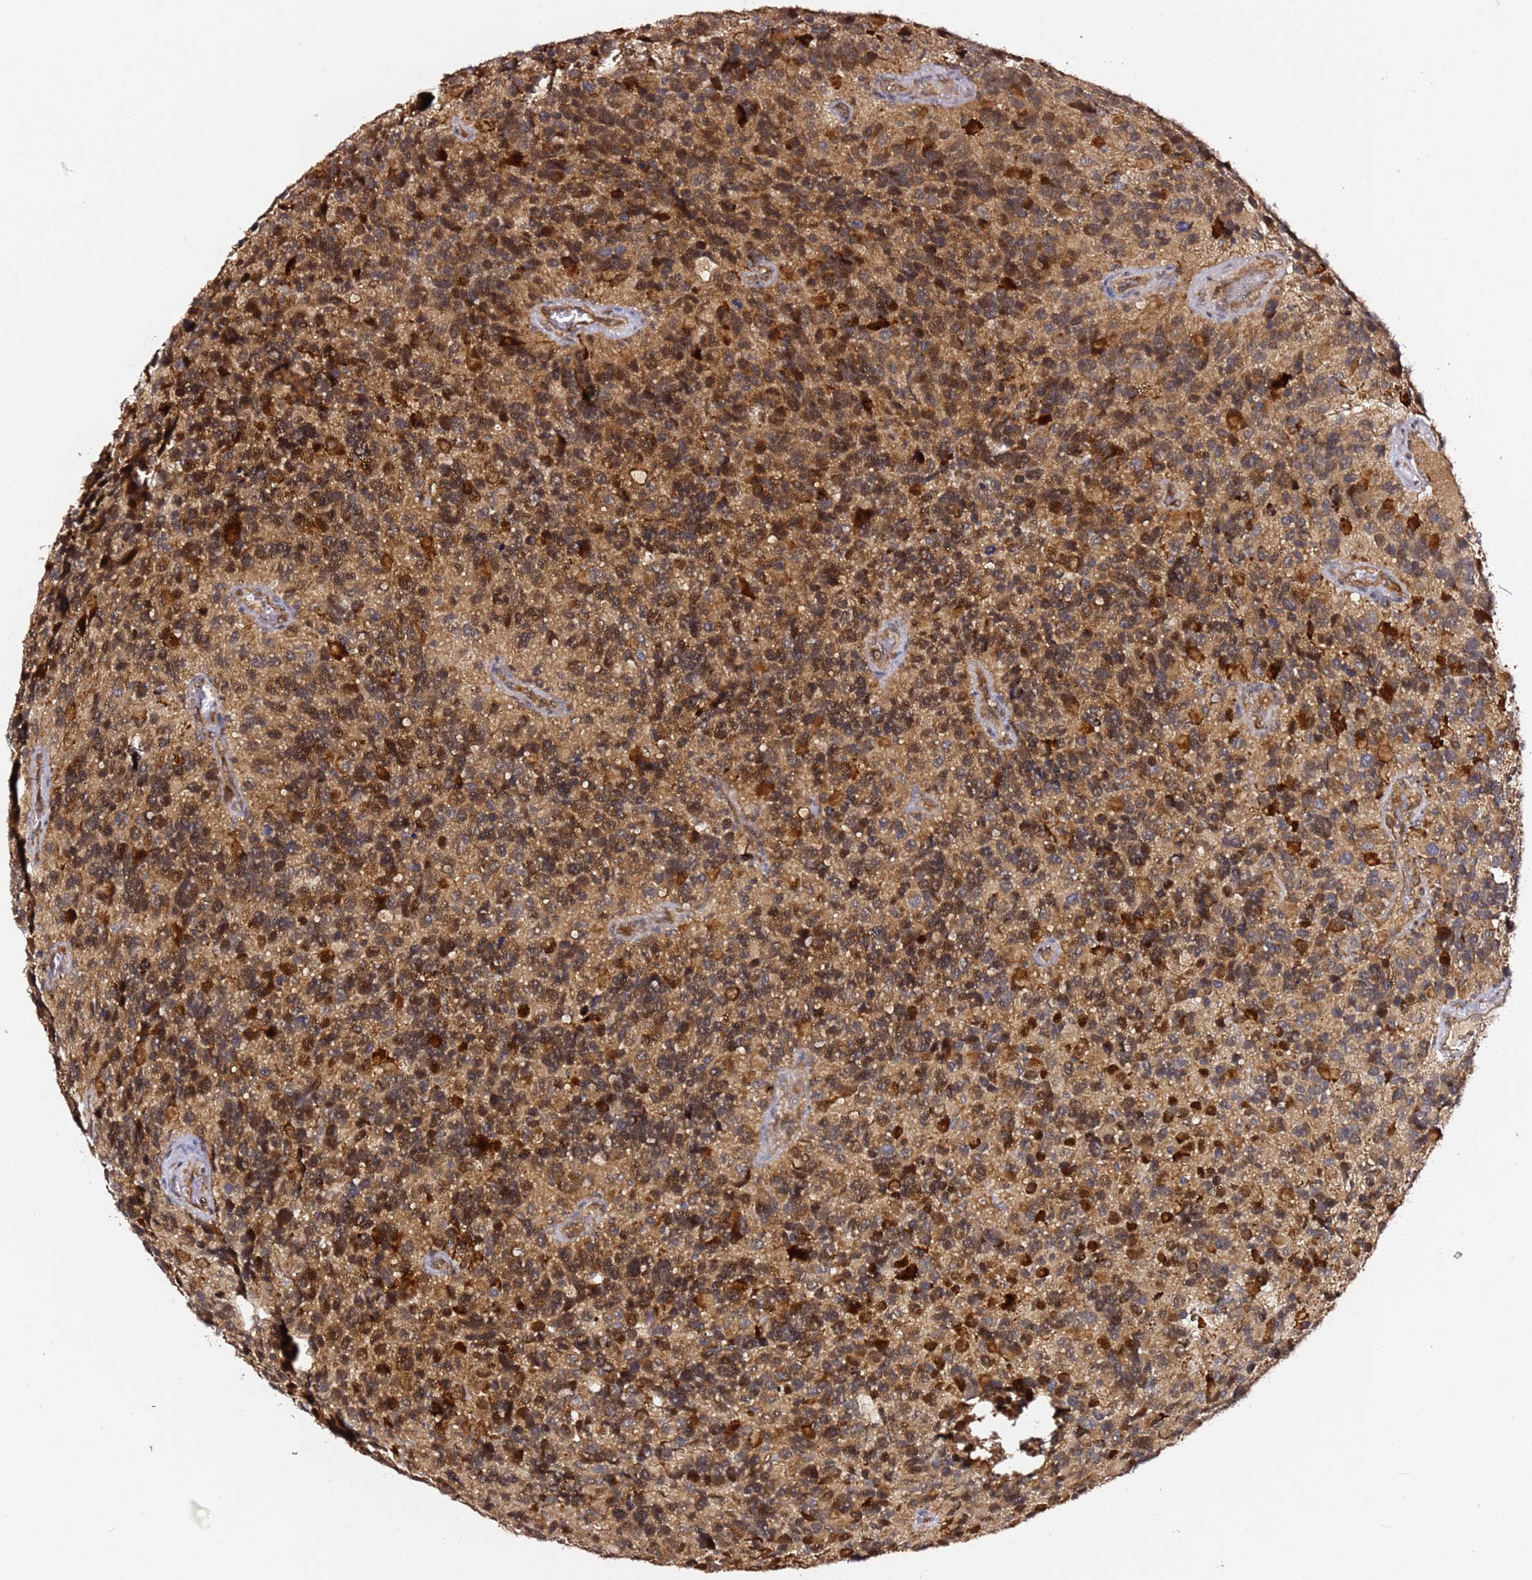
{"staining": {"intensity": "moderate", "quantity": ">75%", "location": "cytoplasmic/membranous,nuclear"}, "tissue": "glioma", "cell_type": "Tumor cells", "image_type": "cancer", "snomed": [{"axis": "morphology", "description": "Glioma, malignant, High grade"}, {"axis": "topography", "description": "Brain"}], "caption": "There is medium levels of moderate cytoplasmic/membranous and nuclear positivity in tumor cells of glioma, as demonstrated by immunohistochemical staining (brown color).", "gene": "ALG11", "patient": {"sex": "male", "age": 77}}